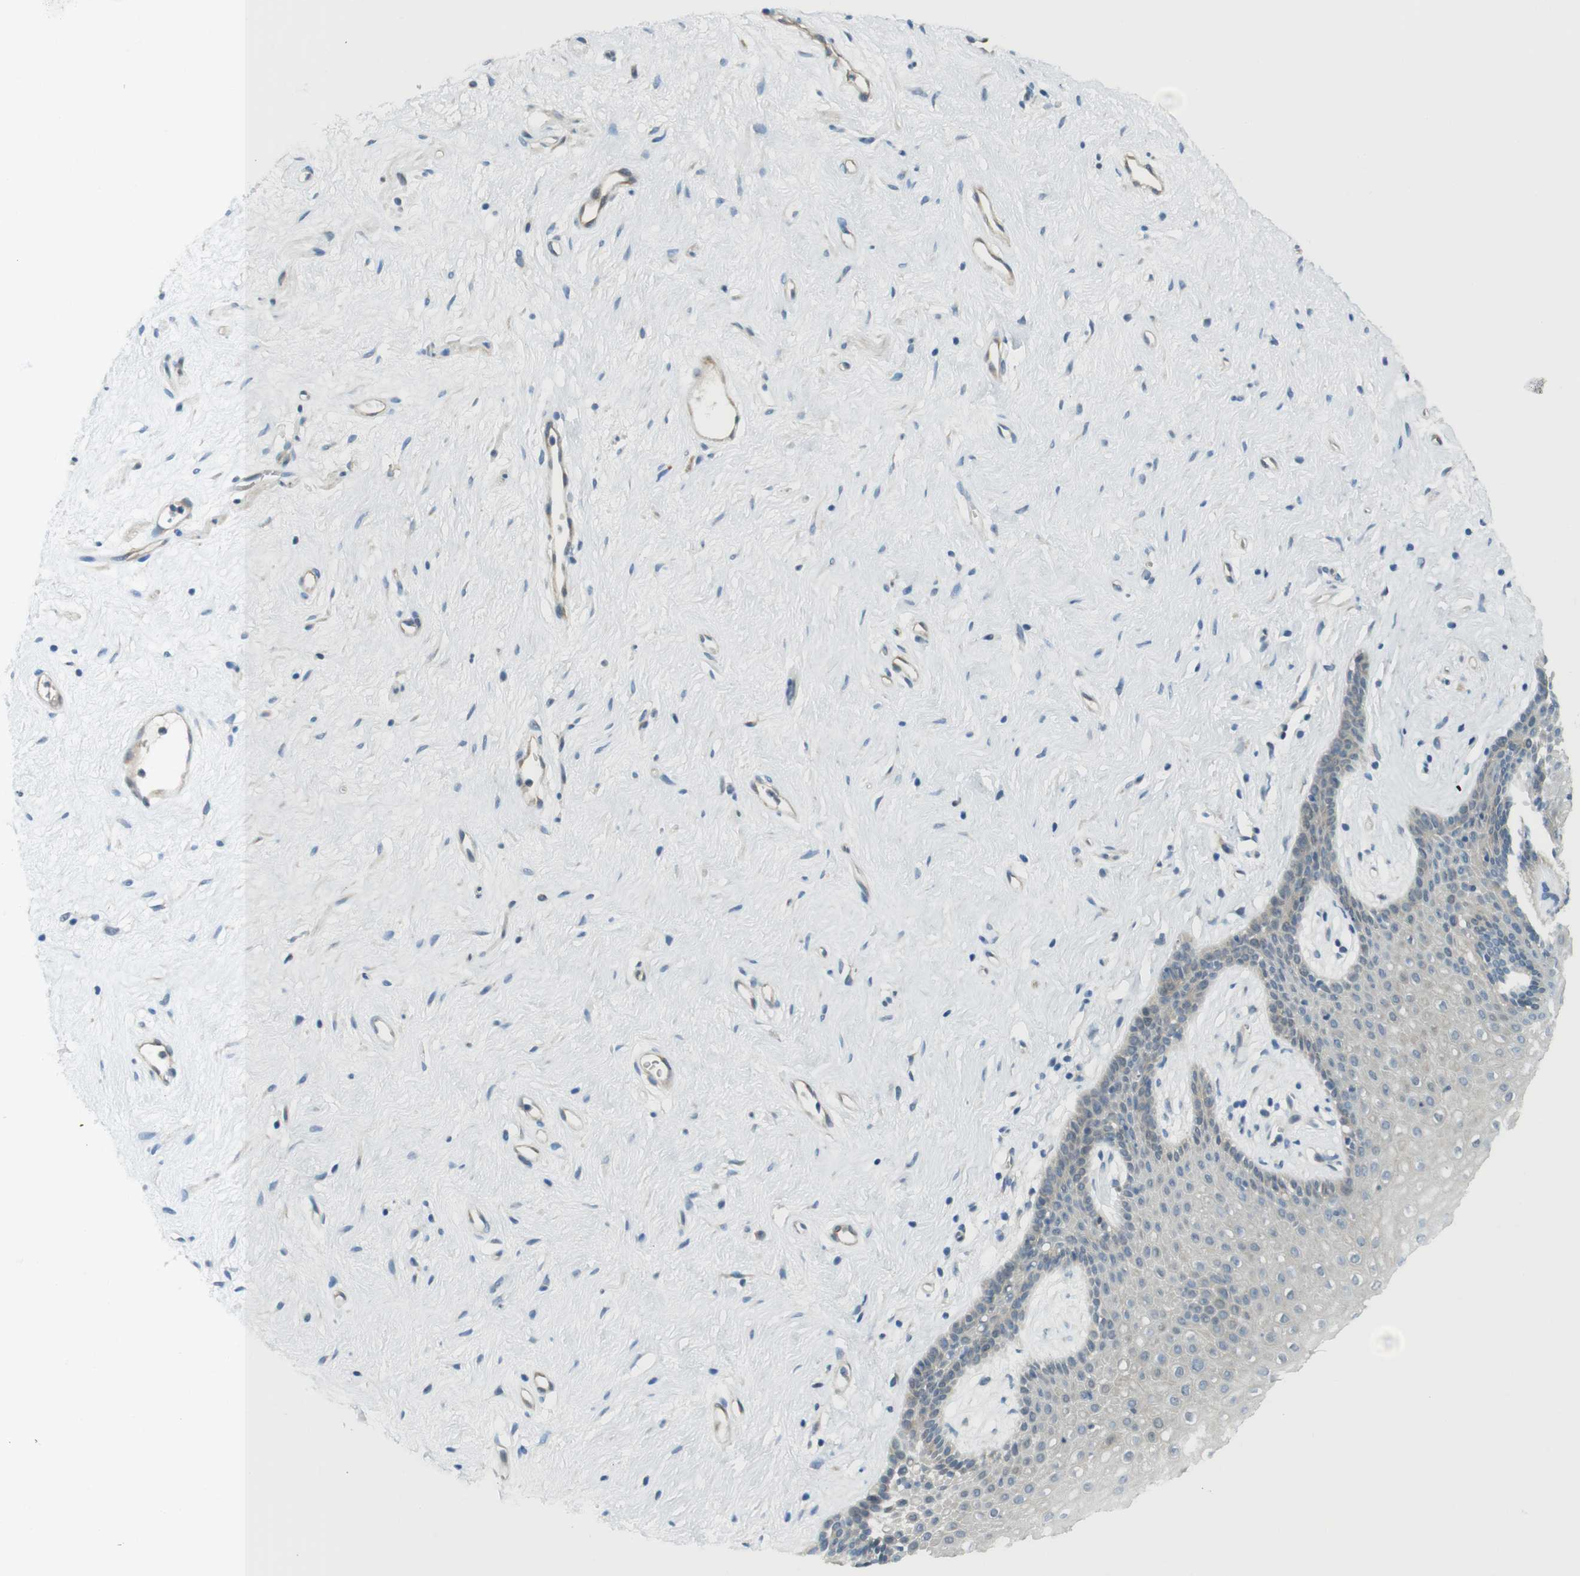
{"staining": {"intensity": "negative", "quantity": "none", "location": "none"}, "tissue": "vagina", "cell_type": "Squamous epithelial cells", "image_type": "normal", "snomed": [{"axis": "morphology", "description": "Normal tissue, NOS"}, {"axis": "topography", "description": "Vagina"}], "caption": "High power microscopy photomicrograph of an immunohistochemistry image of unremarkable vagina, revealing no significant positivity in squamous epithelial cells.", "gene": "ABHD15", "patient": {"sex": "female", "age": 44}}